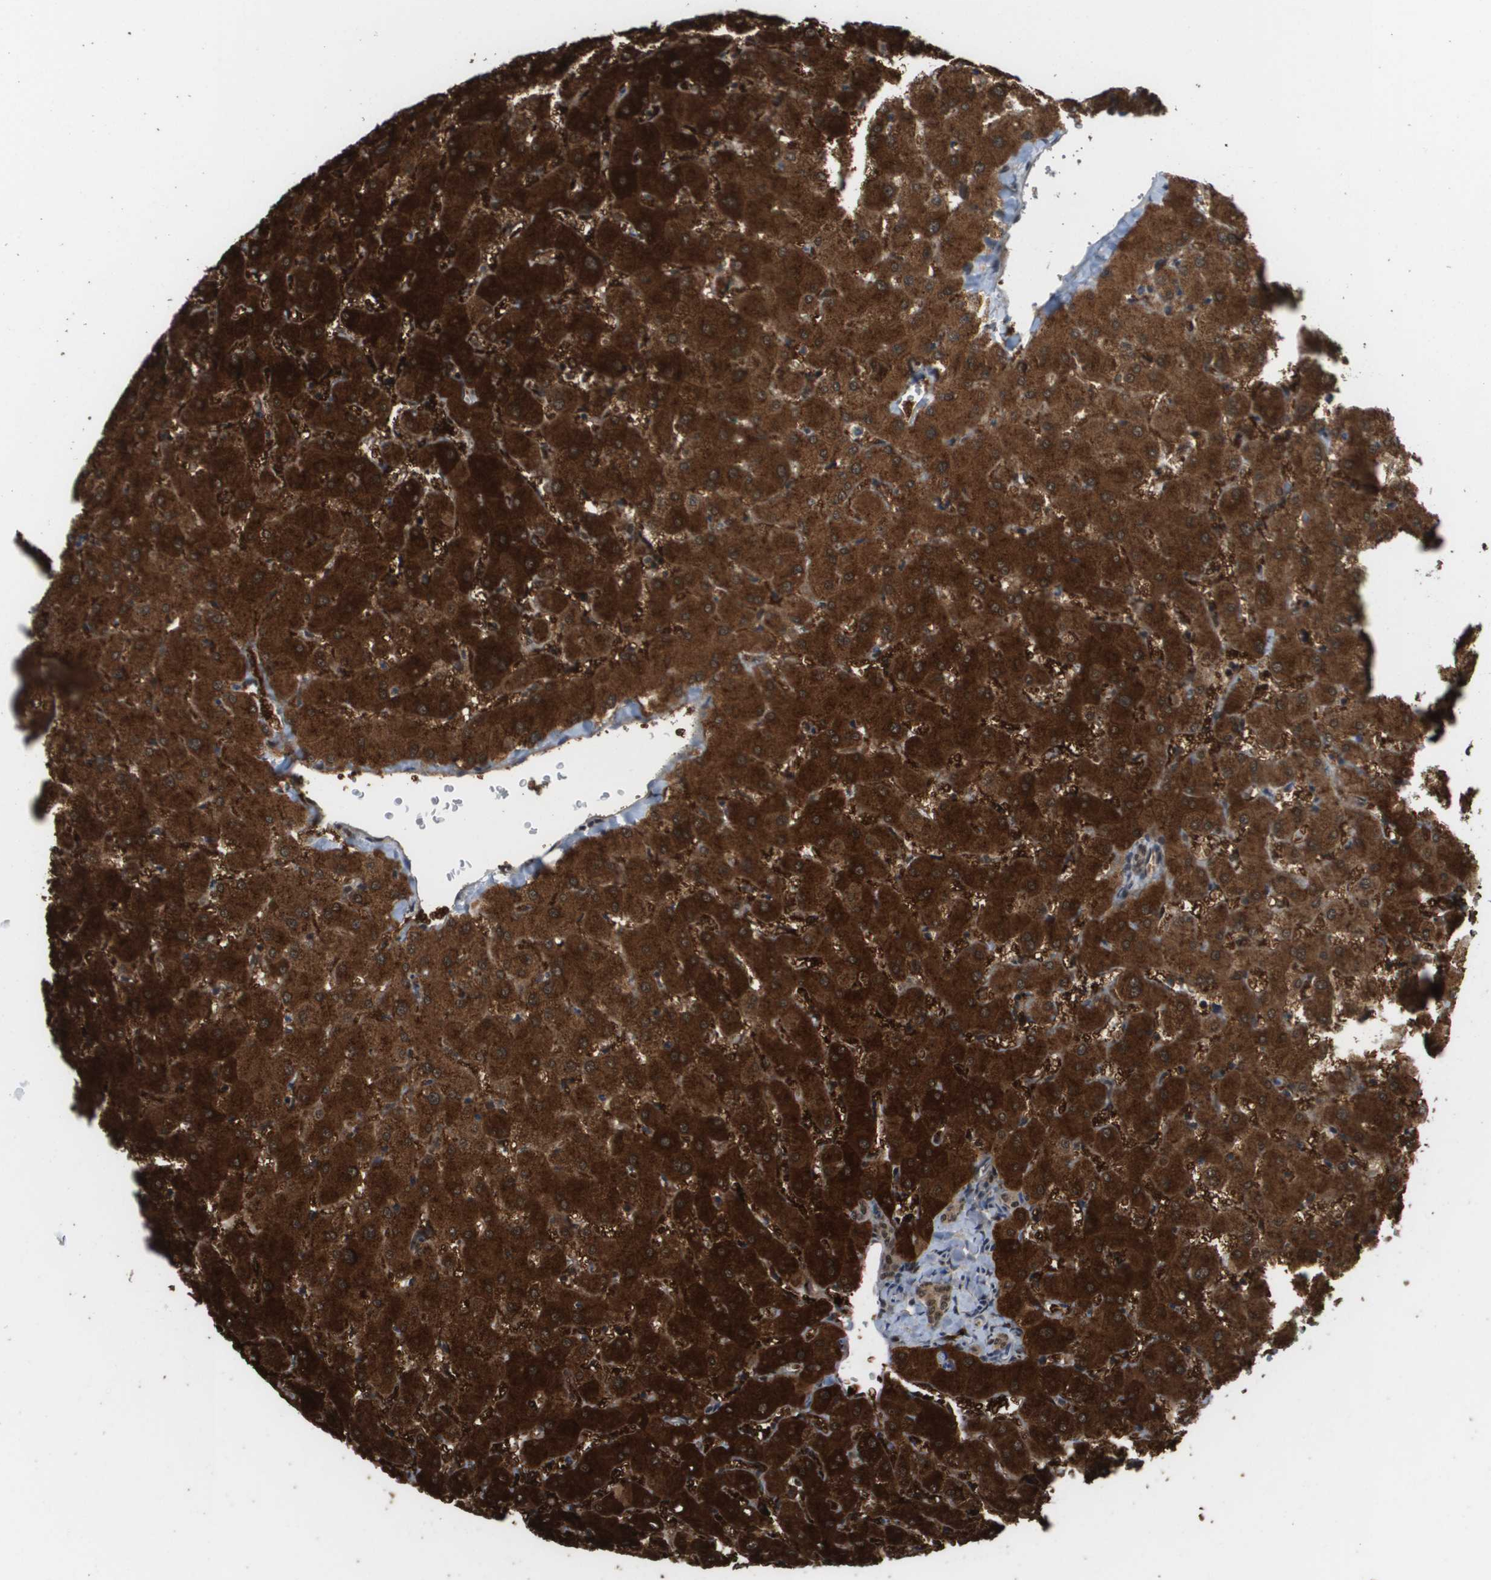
{"staining": {"intensity": "moderate", "quantity": "25%-75%", "location": "cytoplasmic/membranous,nuclear"}, "tissue": "liver", "cell_type": "Cholangiocytes", "image_type": "normal", "snomed": [{"axis": "morphology", "description": "Normal tissue, NOS"}, {"axis": "topography", "description": "Liver"}], "caption": "Immunohistochemistry (IHC) photomicrograph of unremarkable liver: human liver stained using IHC shows medium levels of moderate protein expression localized specifically in the cytoplasmic/membranous,nuclear of cholangiocytes, appearing as a cytoplasmic/membranous,nuclear brown color.", "gene": "PRCC", "patient": {"sex": "female", "age": 63}}